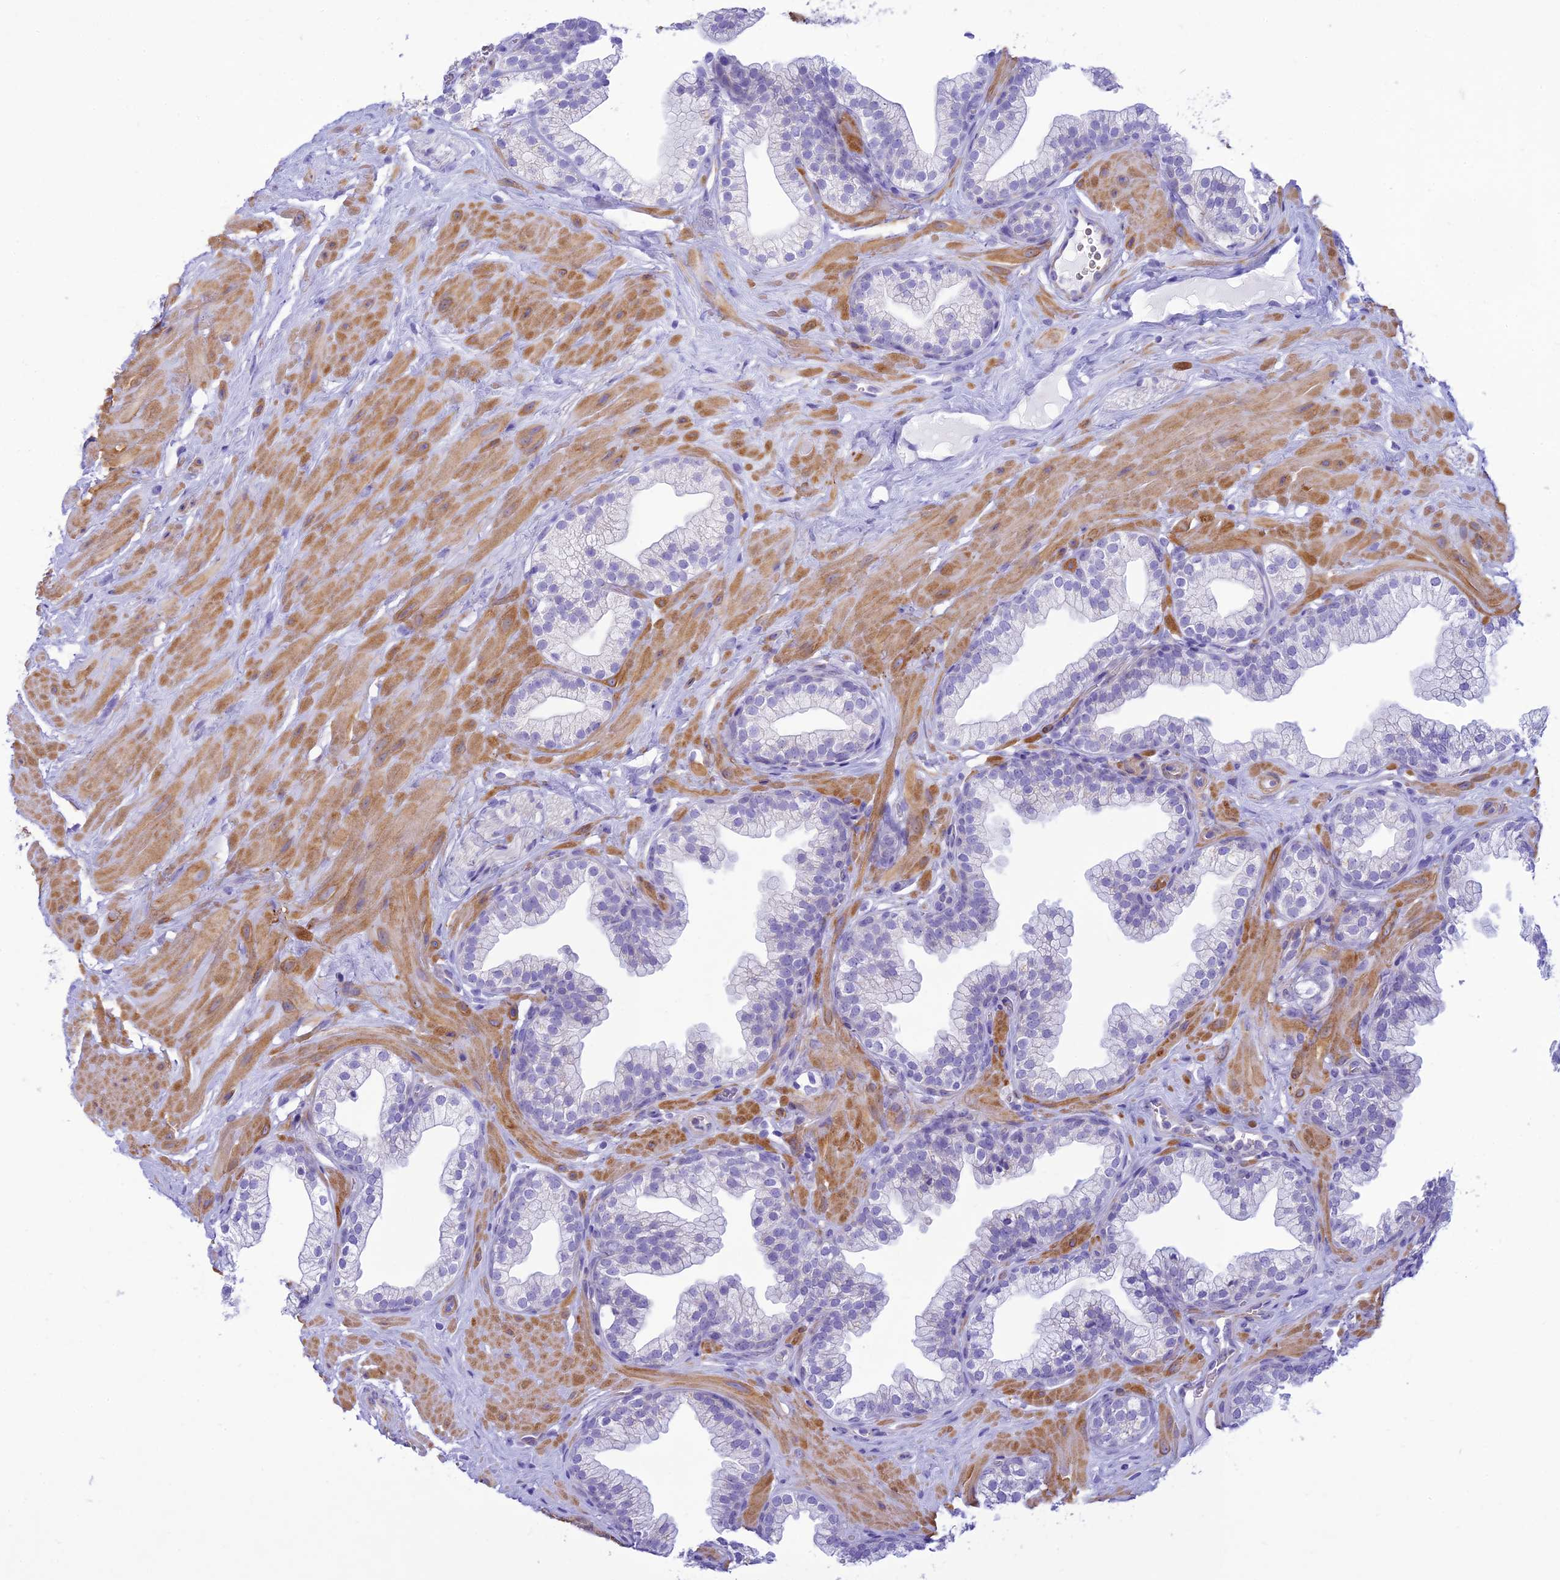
{"staining": {"intensity": "negative", "quantity": "none", "location": "none"}, "tissue": "prostate", "cell_type": "Glandular cells", "image_type": "normal", "snomed": [{"axis": "morphology", "description": "Normal tissue, NOS"}, {"axis": "morphology", "description": "Urothelial carcinoma, Low grade"}, {"axis": "topography", "description": "Urinary bladder"}, {"axis": "topography", "description": "Prostate"}], "caption": "Immunohistochemistry (IHC) photomicrograph of normal prostate: human prostate stained with DAB (3,3'-diaminobenzidine) shows no significant protein positivity in glandular cells.", "gene": "FBXW4", "patient": {"sex": "male", "age": 60}}